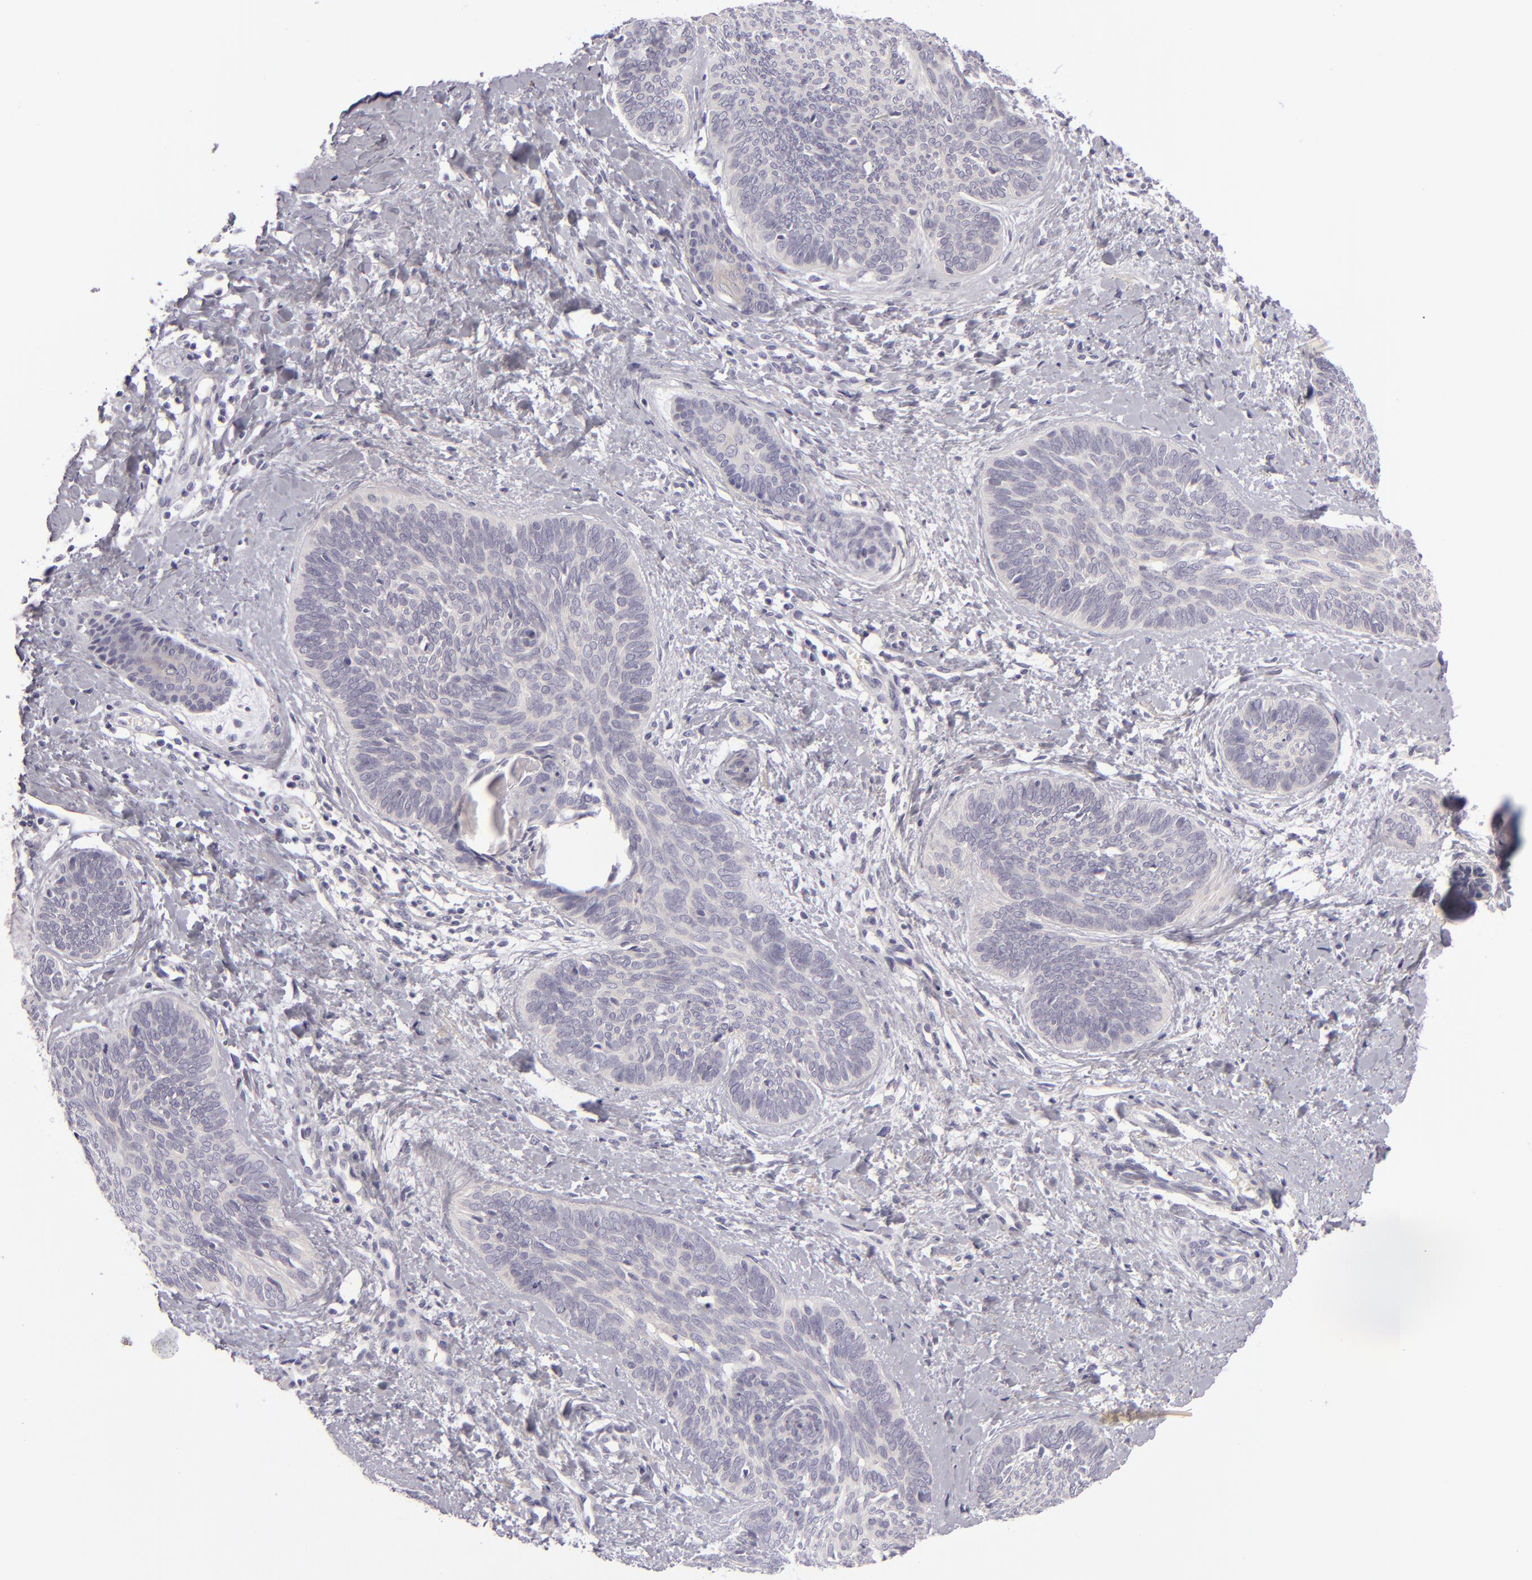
{"staining": {"intensity": "weak", "quantity": "25%-75%", "location": "cytoplasmic/membranous"}, "tissue": "skin cancer", "cell_type": "Tumor cells", "image_type": "cancer", "snomed": [{"axis": "morphology", "description": "Basal cell carcinoma"}, {"axis": "topography", "description": "Skin"}], "caption": "Protein analysis of skin cancer (basal cell carcinoma) tissue shows weak cytoplasmic/membranous staining in approximately 25%-75% of tumor cells.", "gene": "DLG4", "patient": {"sex": "female", "age": 81}}